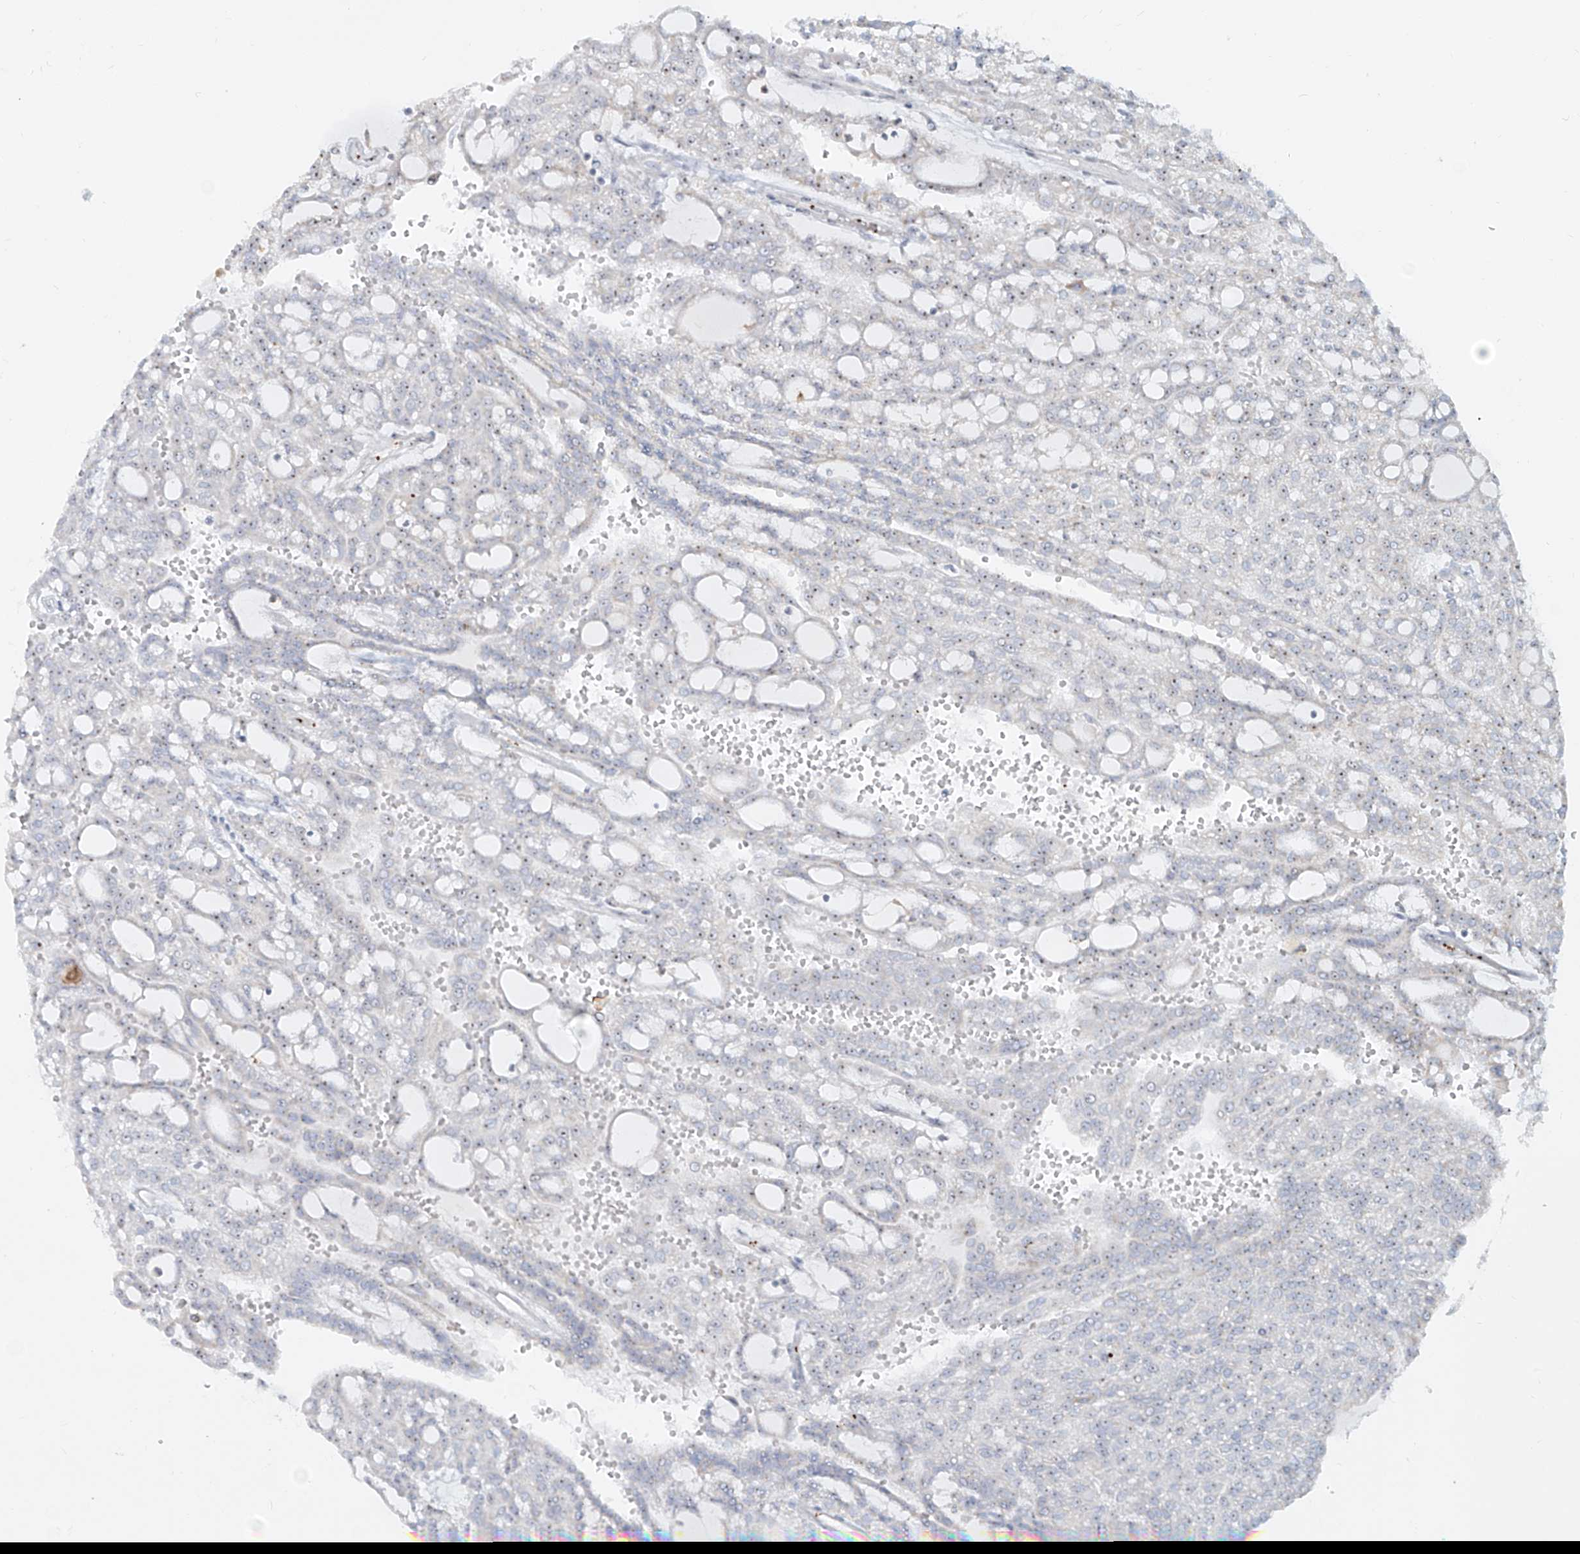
{"staining": {"intensity": "weak", "quantity": "25%-75%", "location": "nuclear"}, "tissue": "renal cancer", "cell_type": "Tumor cells", "image_type": "cancer", "snomed": [{"axis": "morphology", "description": "Adenocarcinoma, NOS"}, {"axis": "topography", "description": "Kidney"}], "caption": "IHC image of neoplastic tissue: renal adenocarcinoma stained using IHC exhibits low levels of weak protein expression localized specifically in the nuclear of tumor cells, appearing as a nuclear brown color.", "gene": "BYSL", "patient": {"sex": "male", "age": 63}}